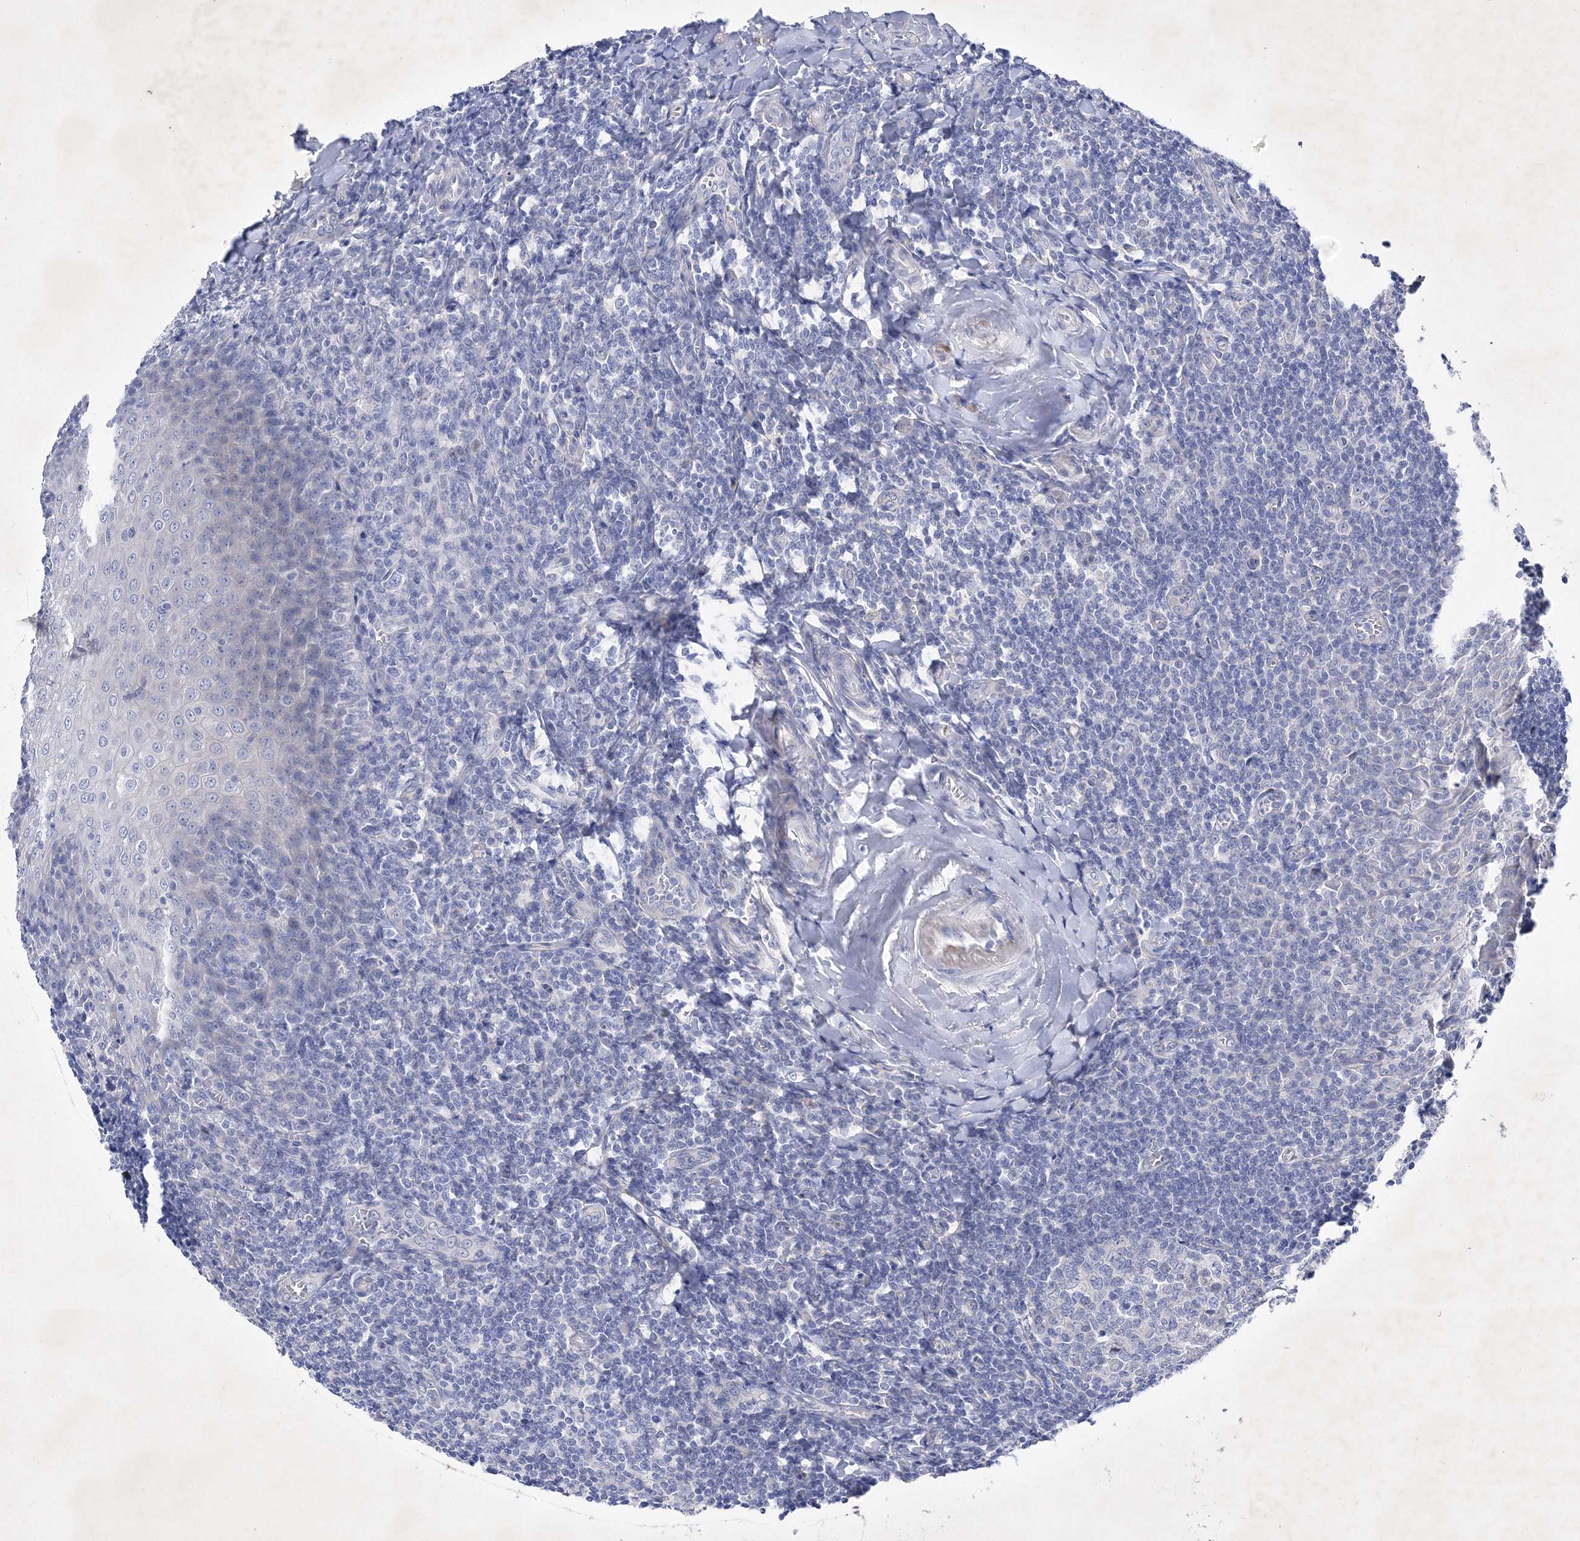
{"staining": {"intensity": "negative", "quantity": "none", "location": "none"}, "tissue": "tonsil", "cell_type": "Germinal center cells", "image_type": "normal", "snomed": [{"axis": "morphology", "description": "Normal tissue, NOS"}, {"axis": "topography", "description": "Tonsil"}], "caption": "Immunohistochemistry photomicrograph of unremarkable tonsil: human tonsil stained with DAB demonstrates no significant protein staining in germinal center cells.", "gene": "GPN1", "patient": {"sex": "male", "age": 27}}